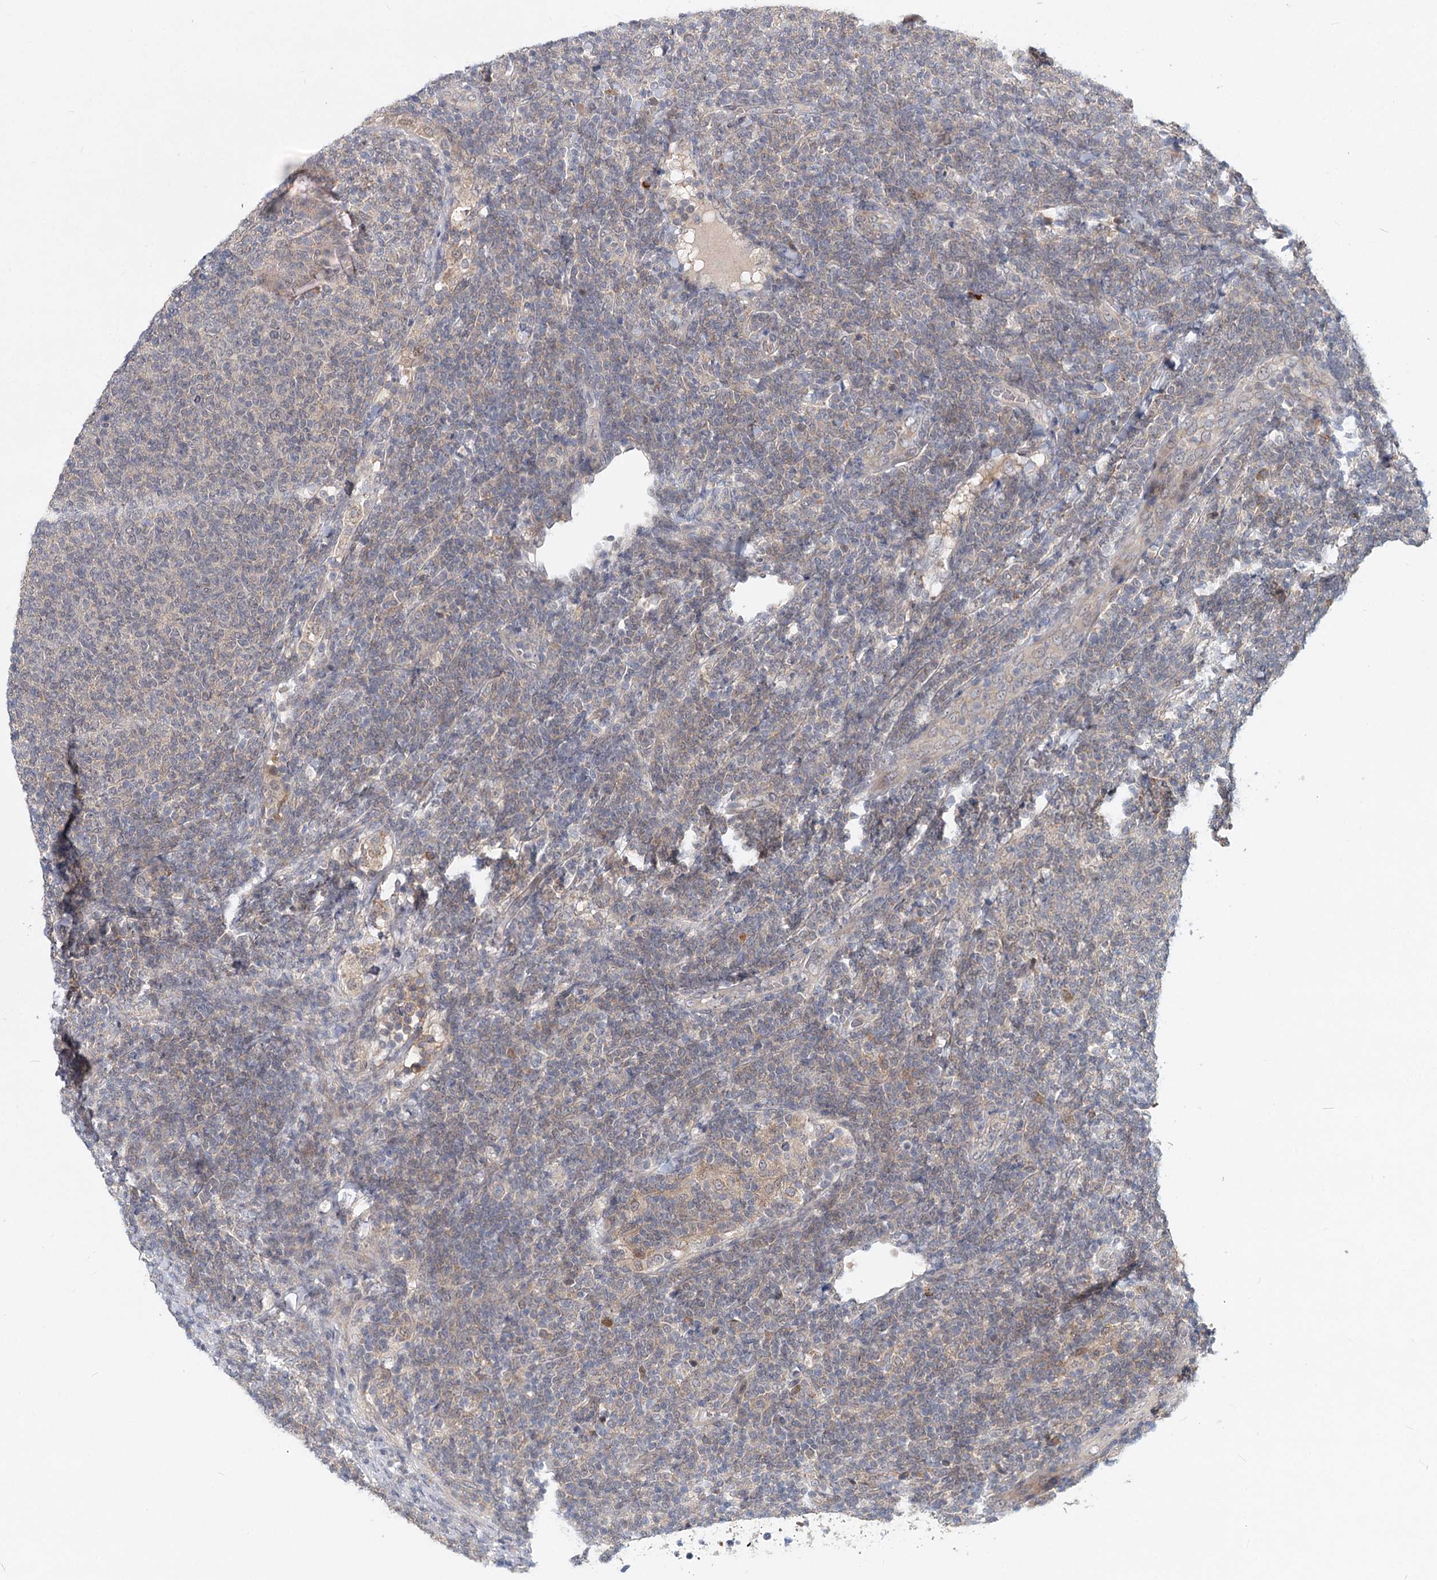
{"staining": {"intensity": "weak", "quantity": "25%-75%", "location": "cytoplasmic/membranous"}, "tissue": "lymphoma", "cell_type": "Tumor cells", "image_type": "cancer", "snomed": [{"axis": "morphology", "description": "Malignant lymphoma, non-Hodgkin's type, Low grade"}, {"axis": "topography", "description": "Lymph node"}], "caption": "Lymphoma stained with a protein marker exhibits weak staining in tumor cells.", "gene": "AP3B1", "patient": {"sex": "male", "age": 66}}